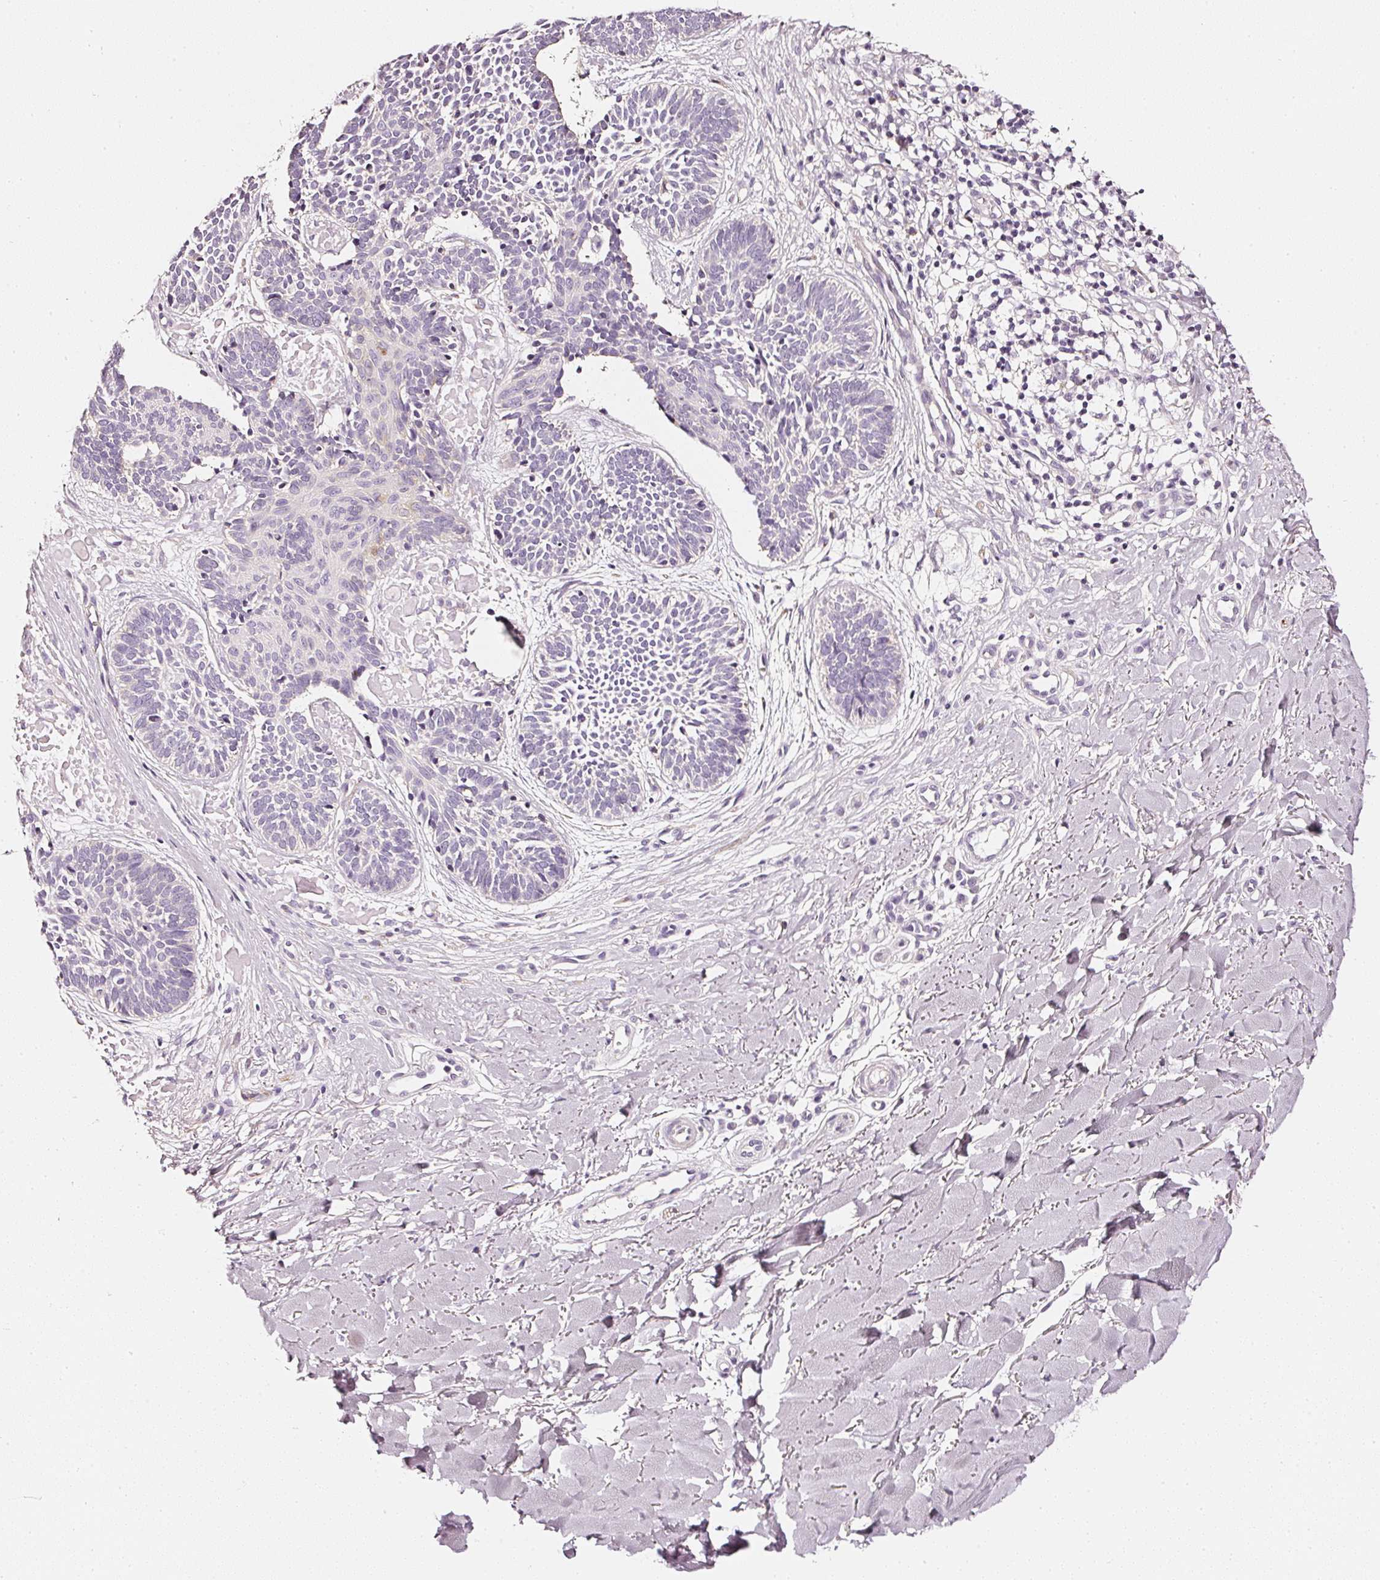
{"staining": {"intensity": "negative", "quantity": "none", "location": "none"}, "tissue": "skin cancer", "cell_type": "Tumor cells", "image_type": "cancer", "snomed": [{"axis": "morphology", "description": "Basal cell carcinoma"}, {"axis": "topography", "description": "Skin"}], "caption": "Skin cancer (basal cell carcinoma) was stained to show a protein in brown. There is no significant positivity in tumor cells.", "gene": "CNP", "patient": {"sex": "male", "age": 49}}